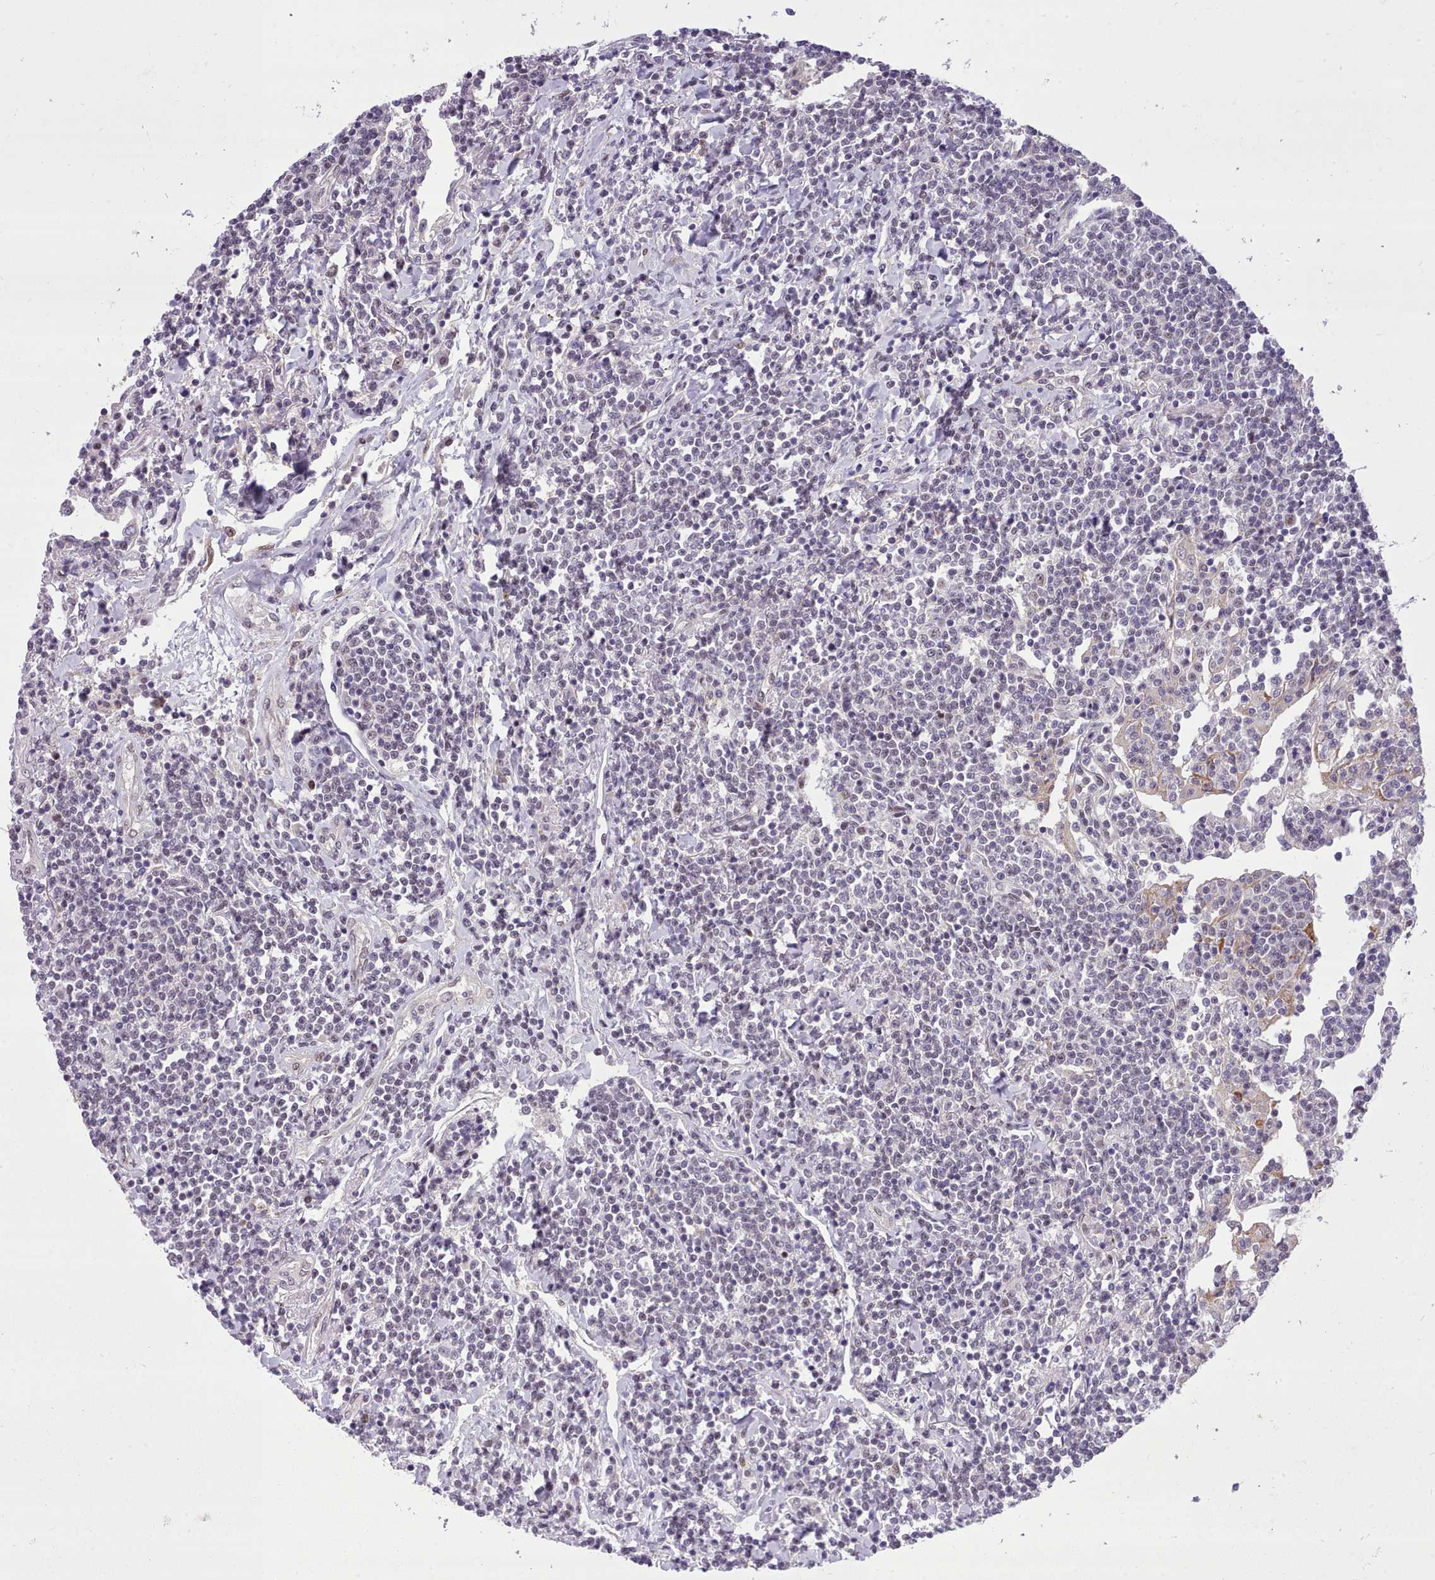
{"staining": {"intensity": "negative", "quantity": "none", "location": "none"}, "tissue": "lymphoma", "cell_type": "Tumor cells", "image_type": "cancer", "snomed": [{"axis": "morphology", "description": "Malignant lymphoma, non-Hodgkin's type, Low grade"}, {"axis": "topography", "description": "Lung"}], "caption": "This is an IHC image of human malignant lymphoma, non-Hodgkin's type (low-grade). There is no expression in tumor cells.", "gene": "HOXB7", "patient": {"sex": "female", "age": 71}}